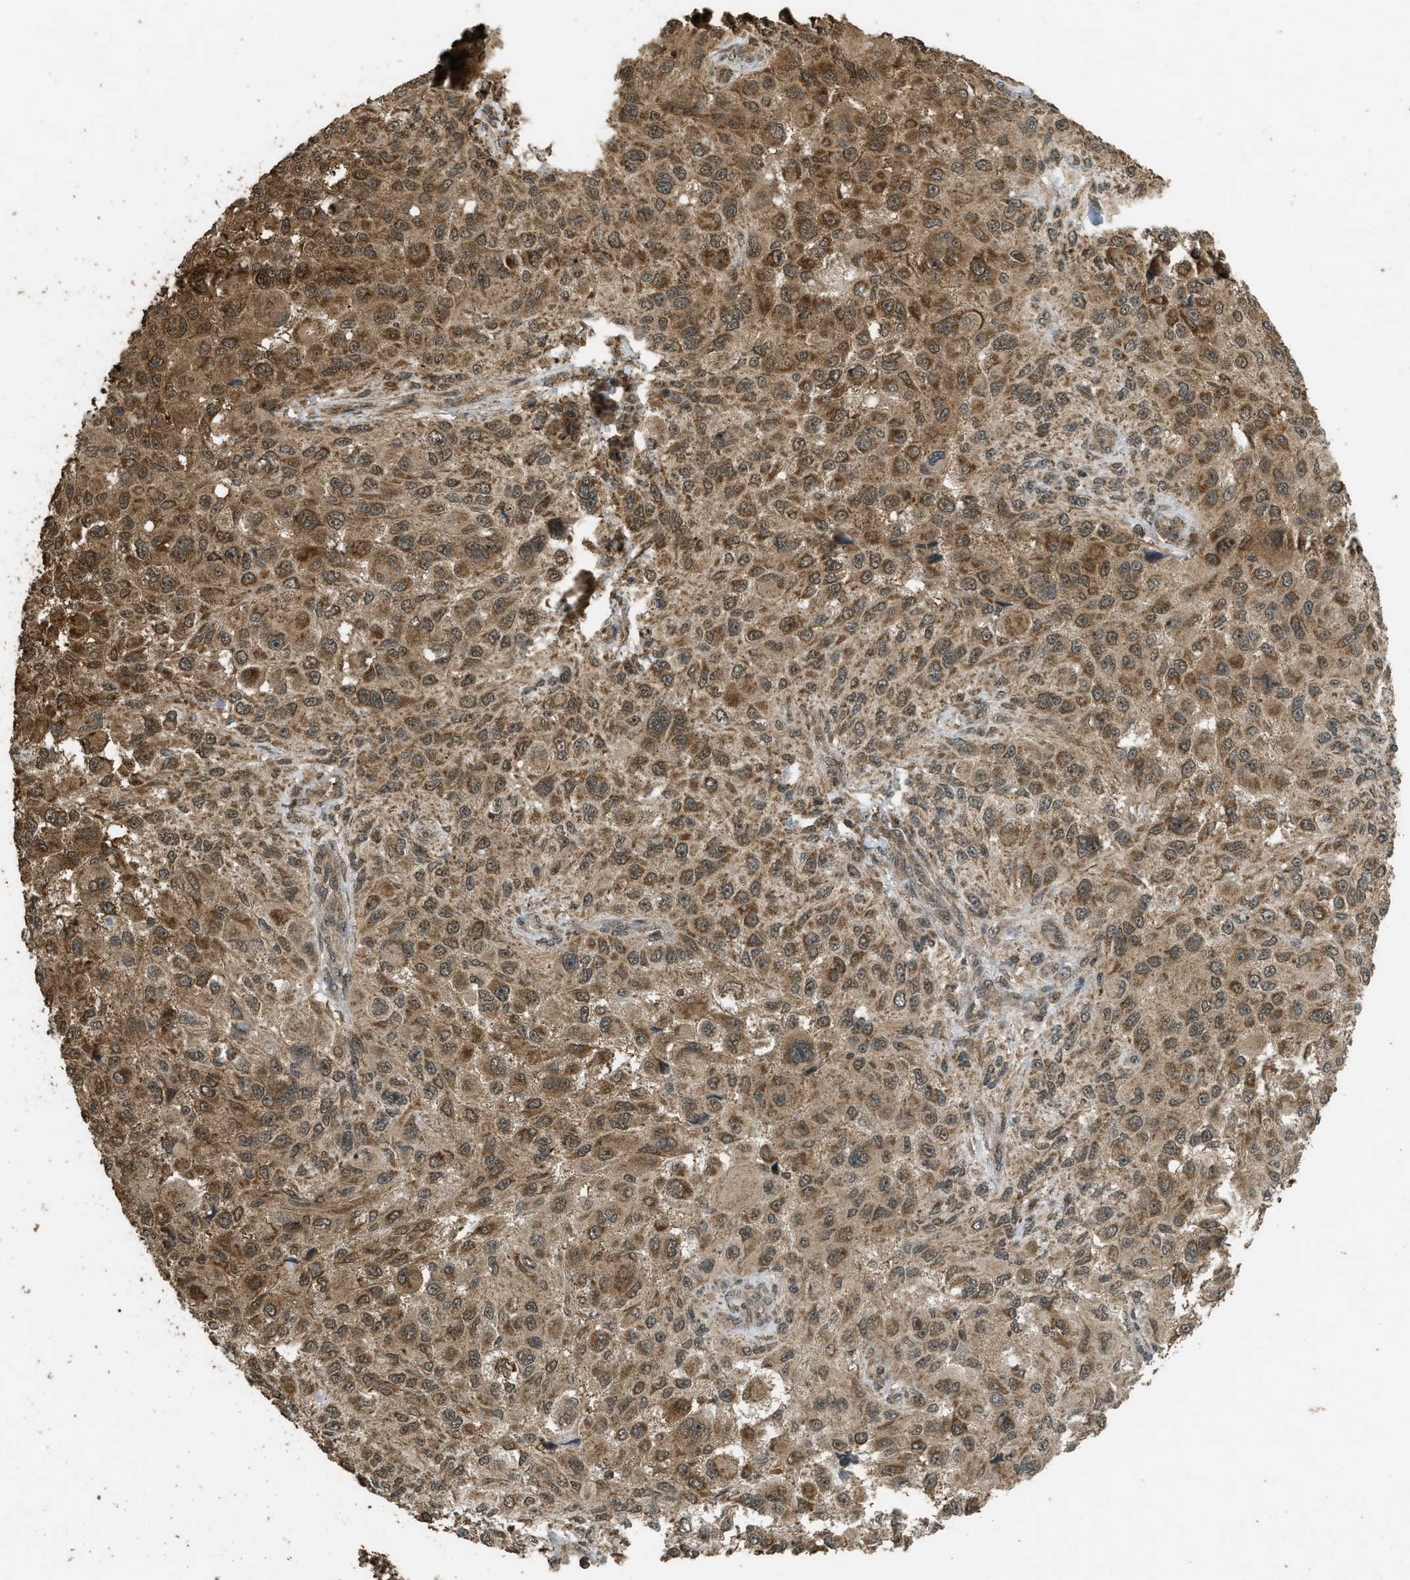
{"staining": {"intensity": "moderate", "quantity": ">75%", "location": "cytoplasmic/membranous,nuclear"}, "tissue": "melanoma", "cell_type": "Tumor cells", "image_type": "cancer", "snomed": [{"axis": "morphology", "description": "Necrosis, NOS"}, {"axis": "morphology", "description": "Malignant melanoma, NOS"}, {"axis": "topography", "description": "Skin"}], "caption": "Protein analysis of malignant melanoma tissue demonstrates moderate cytoplasmic/membranous and nuclear positivity in about >75% of tumor cells. (Stains: DAB (3,3'-diaminobenzidine) in brown, nuclei in blue, Microscopy: brightfield microscopy at high magnification).", "gene": "CTPS1", "patient": {"sex": "female", "age": 87}}